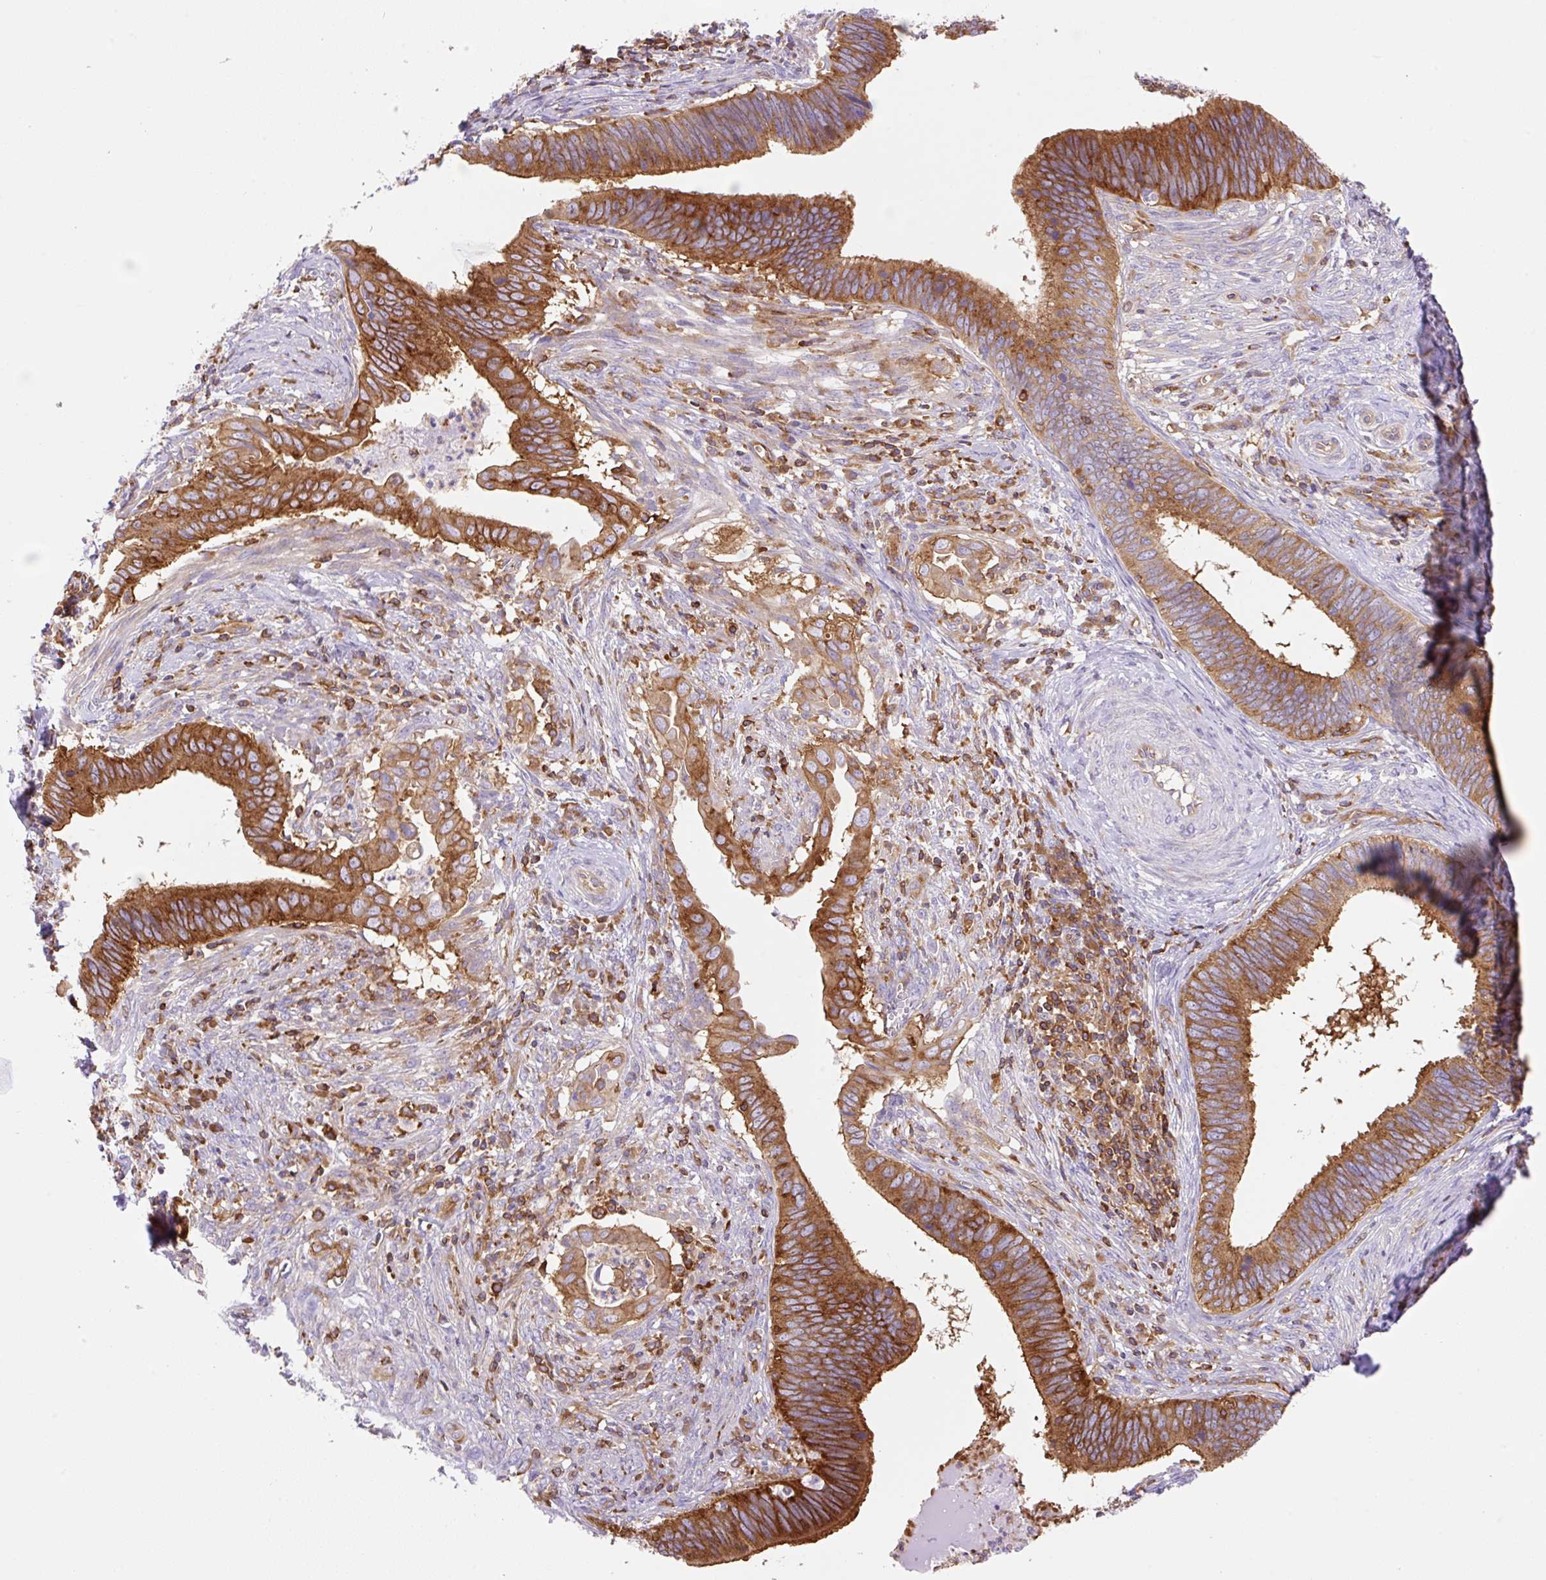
{"staining": {"intensity": "strong", "quantity": ">75%", "location": "cytoplasmic/membranous"}, "tissue": "cervical cancer", "cell_type": "Tumor cells", "image_type": "cancer", "snomed": [{"axis": "morphology", "description": "Adenocarcinoma, NOS"}, {"axis": "topography", "description": "Cervix"}], "caption": "Approximately >75% of tumor cells in human cervical cancer (adenocarcinoma) reveal strong cytoplasmic/membranous protein staining as visualized by brown immunohistochemical staining.", "gene": "DNM2", "patient": {"sex": "female", "age": 42}}